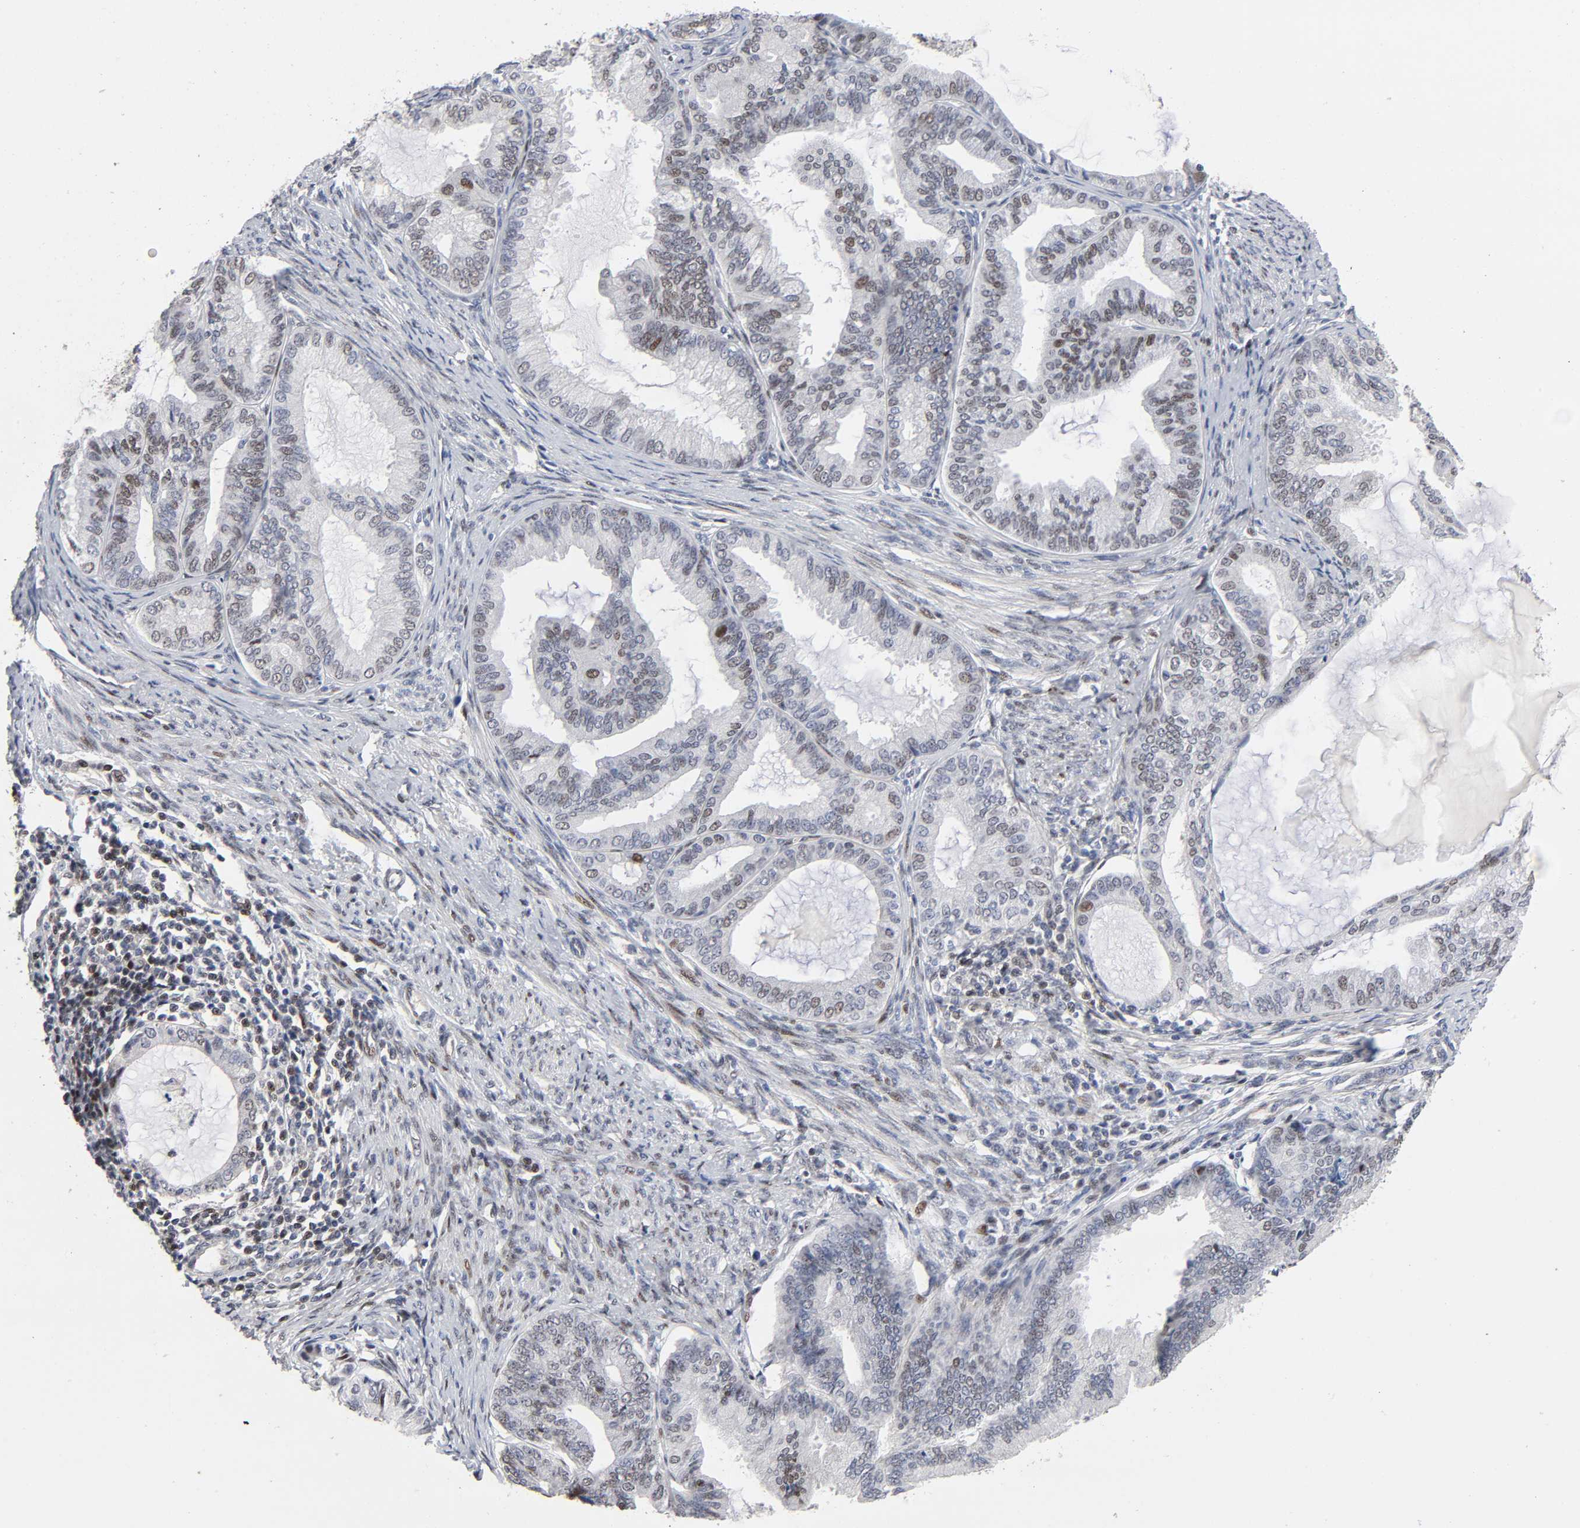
{"staining": {"intensity": "weak", "quantity": "25%-75%", "location": "nuclear"}, "tissue": "endometrial cancer", "cell_type": "Tumor cells", "image_type": "cancer", "snomed": [{"axis": "morphology", "description": "Adenocarcinoma, NOS"}, {"axis": "topography", "description": "Endometrium"}], "caption": "Endometrial cancer stained with DAB immunohistochemistry demonstrates low levels of weak nuclear positivity in about 25%-75% of tumor cells.", "gene": "STK38", "patient": {"sex": "female", "age": 86}}